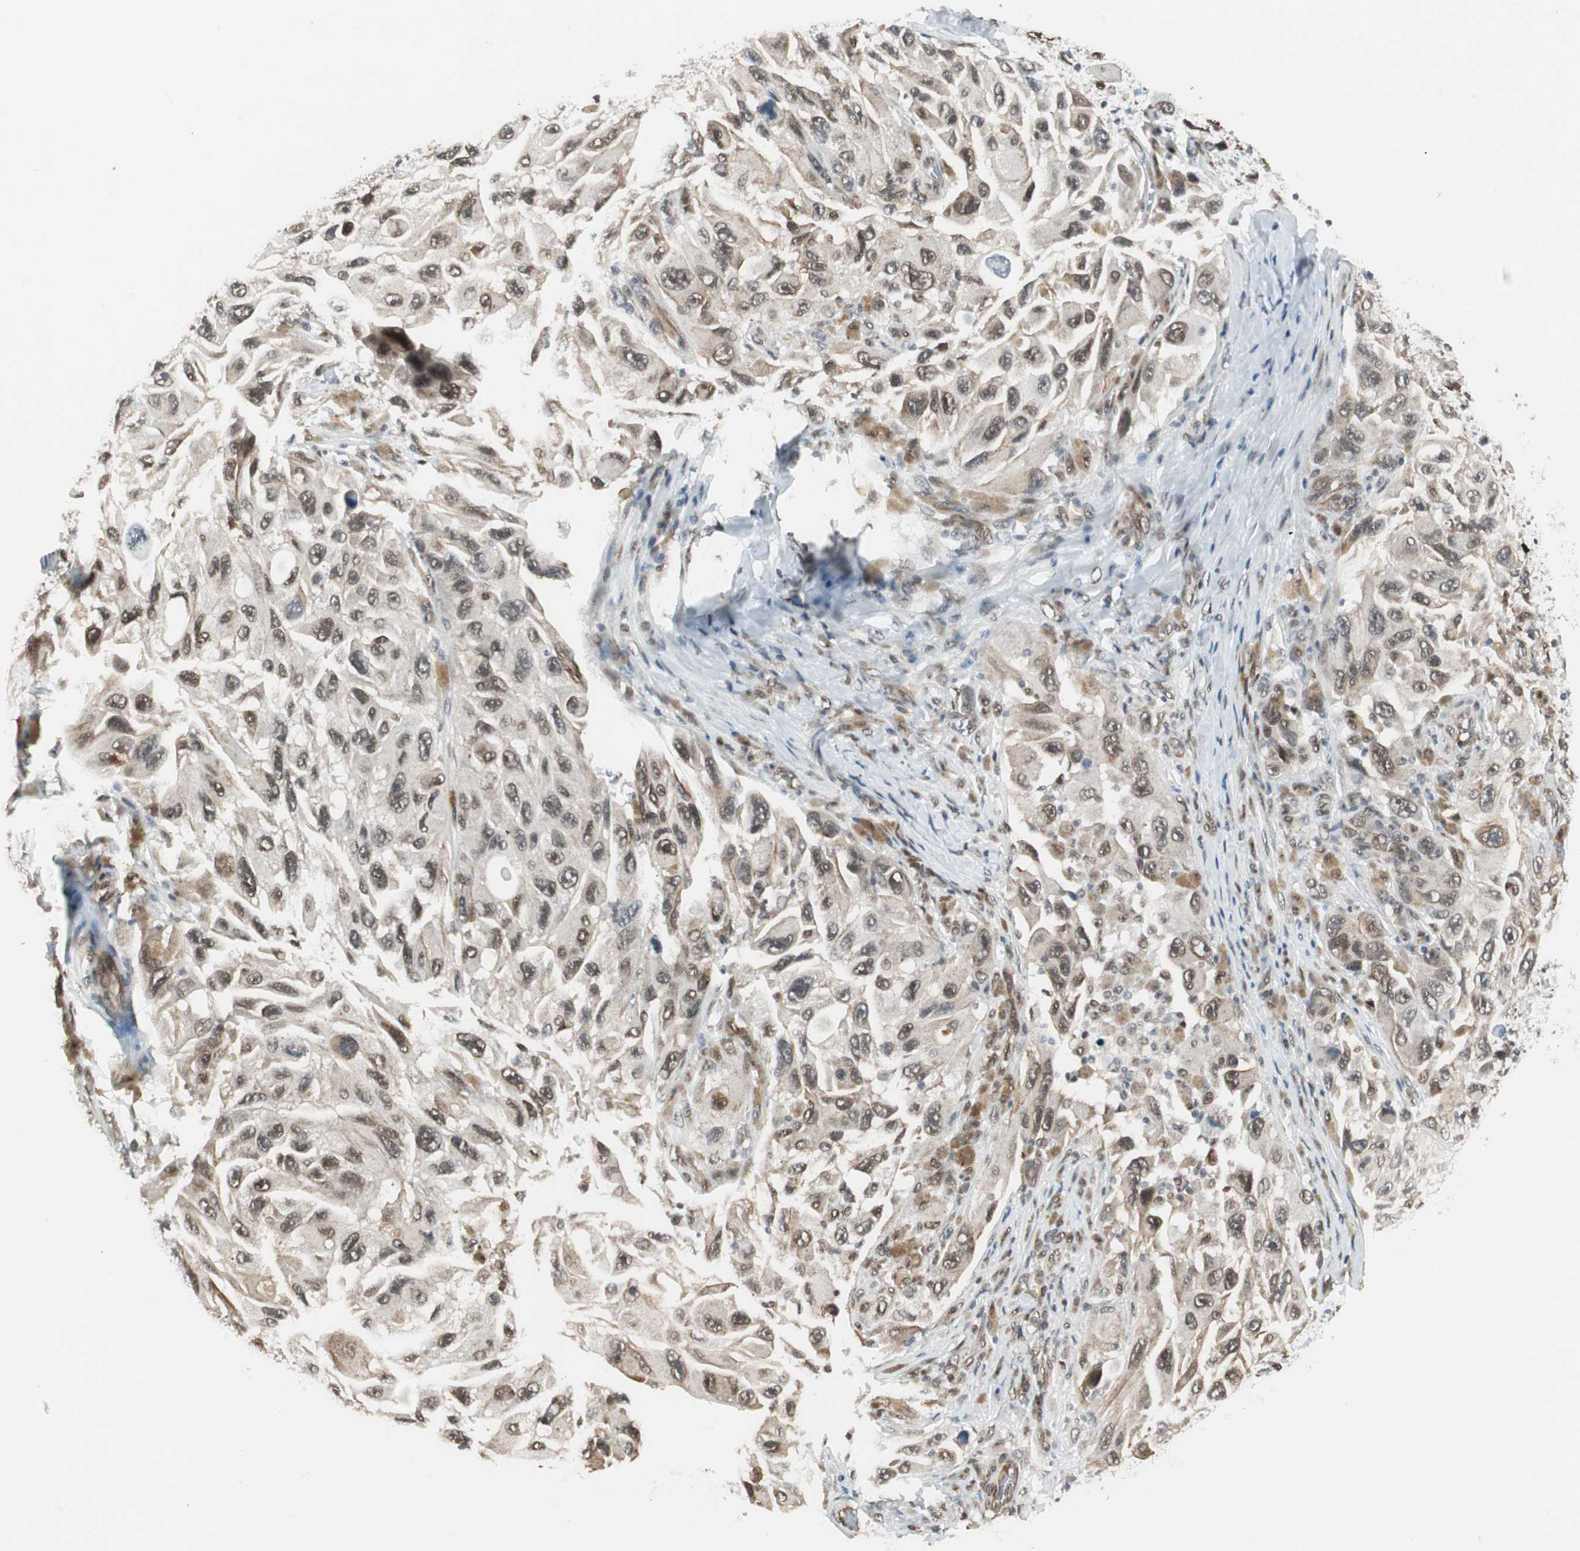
{"staining": {"intensity": "moderate", "quantity": ">75%", "location": "cytoplasmic/membranous,nuclear"}, "tissue": "melanoma", "cell_type": "Tumor cells", "image_type": "cancer", "snomed": [{"axis": "morphology", "description": "Malignant melanoma, NOS"}, {"axis": "topography", "description": "Skin"}], "caption": "Tumor cells demonstrate medium levels of moderate cytoplasmic/membranous and nuclear positivity in about >75% of cells in human melanoma.", "gene": "ZBTB17", "patient": {"sex": "female", "age": 73}}